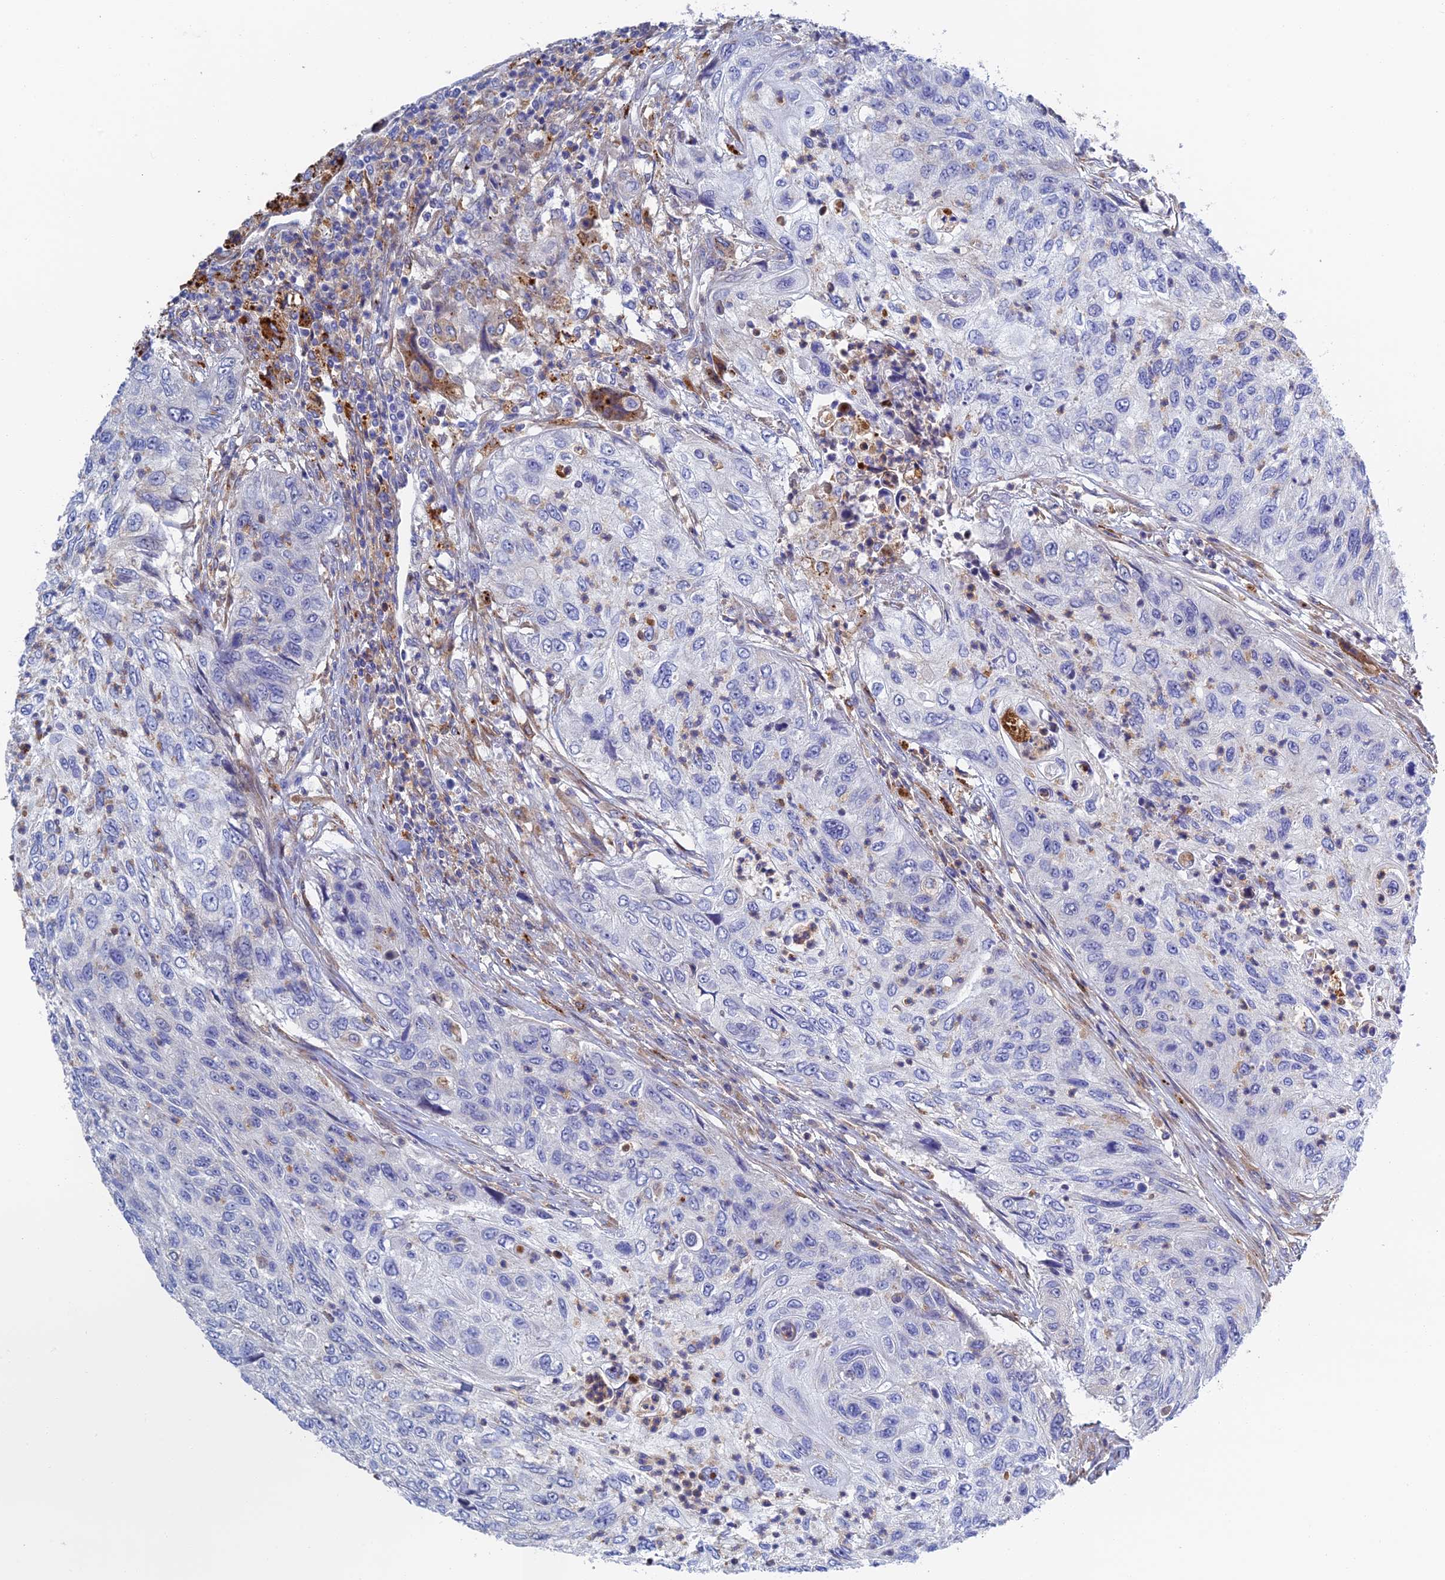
{"staining": {"intensity": "negative", "quantity": "none", "location": "none"}, "tissue": "urothelial cancer", "cell_type": "Tumor cells", "image_type": "cancer", "snomed": [{"axis": "morphology", "description": "Urothelial carcinoma, High grade"}, {"axis": "topography", "description": "Urinary bladder"}], "caption": "Tumor cells are negative for brown protein staining in urothelial carcinoma (high-grade).", "gene": "RPGRIP1L", "patient": {"sex": "female", "age": 60}}